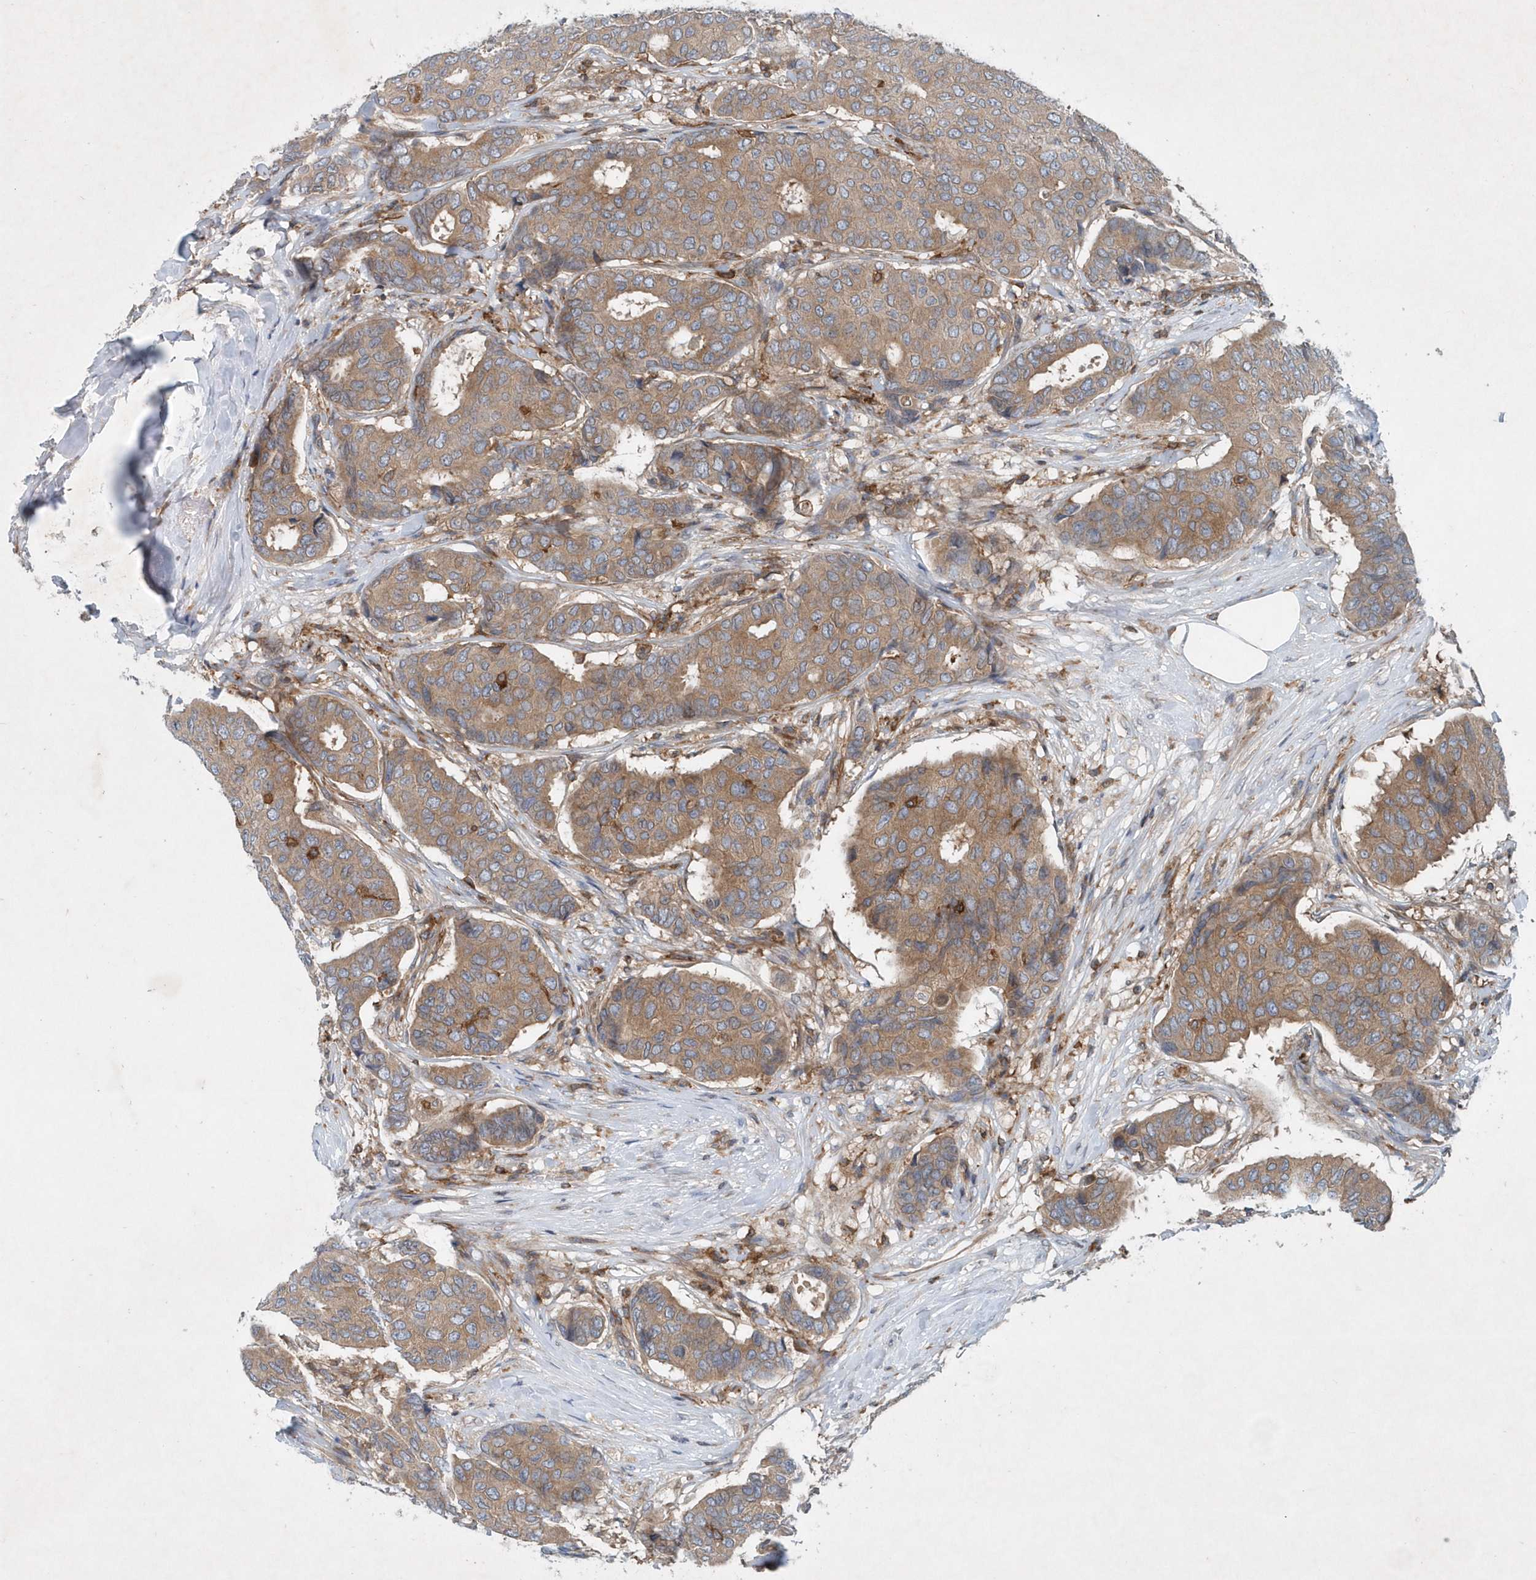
{"staining": {"intensity": "moderate", "quantity": ">75%", "location": "cytoplasmic/membranous"}, "tissue": "breast cancer", "cell_type": "Tumor cells", "image_type": "cancer", "snomed": [{"axis": "morphology", "description": "Duct carcinoma"}, {"axis": "topography", "description": "Breast"}], "caption": "There is medium levels of moderate cytoplasmic/membranous expression in tumor cells of breast infiltrating ductal carcinoma, as demonstrated by immunohistochemical staining (brown color).", "gene": "P2RY10", "patient": {"sex": "female", "age": 75}}